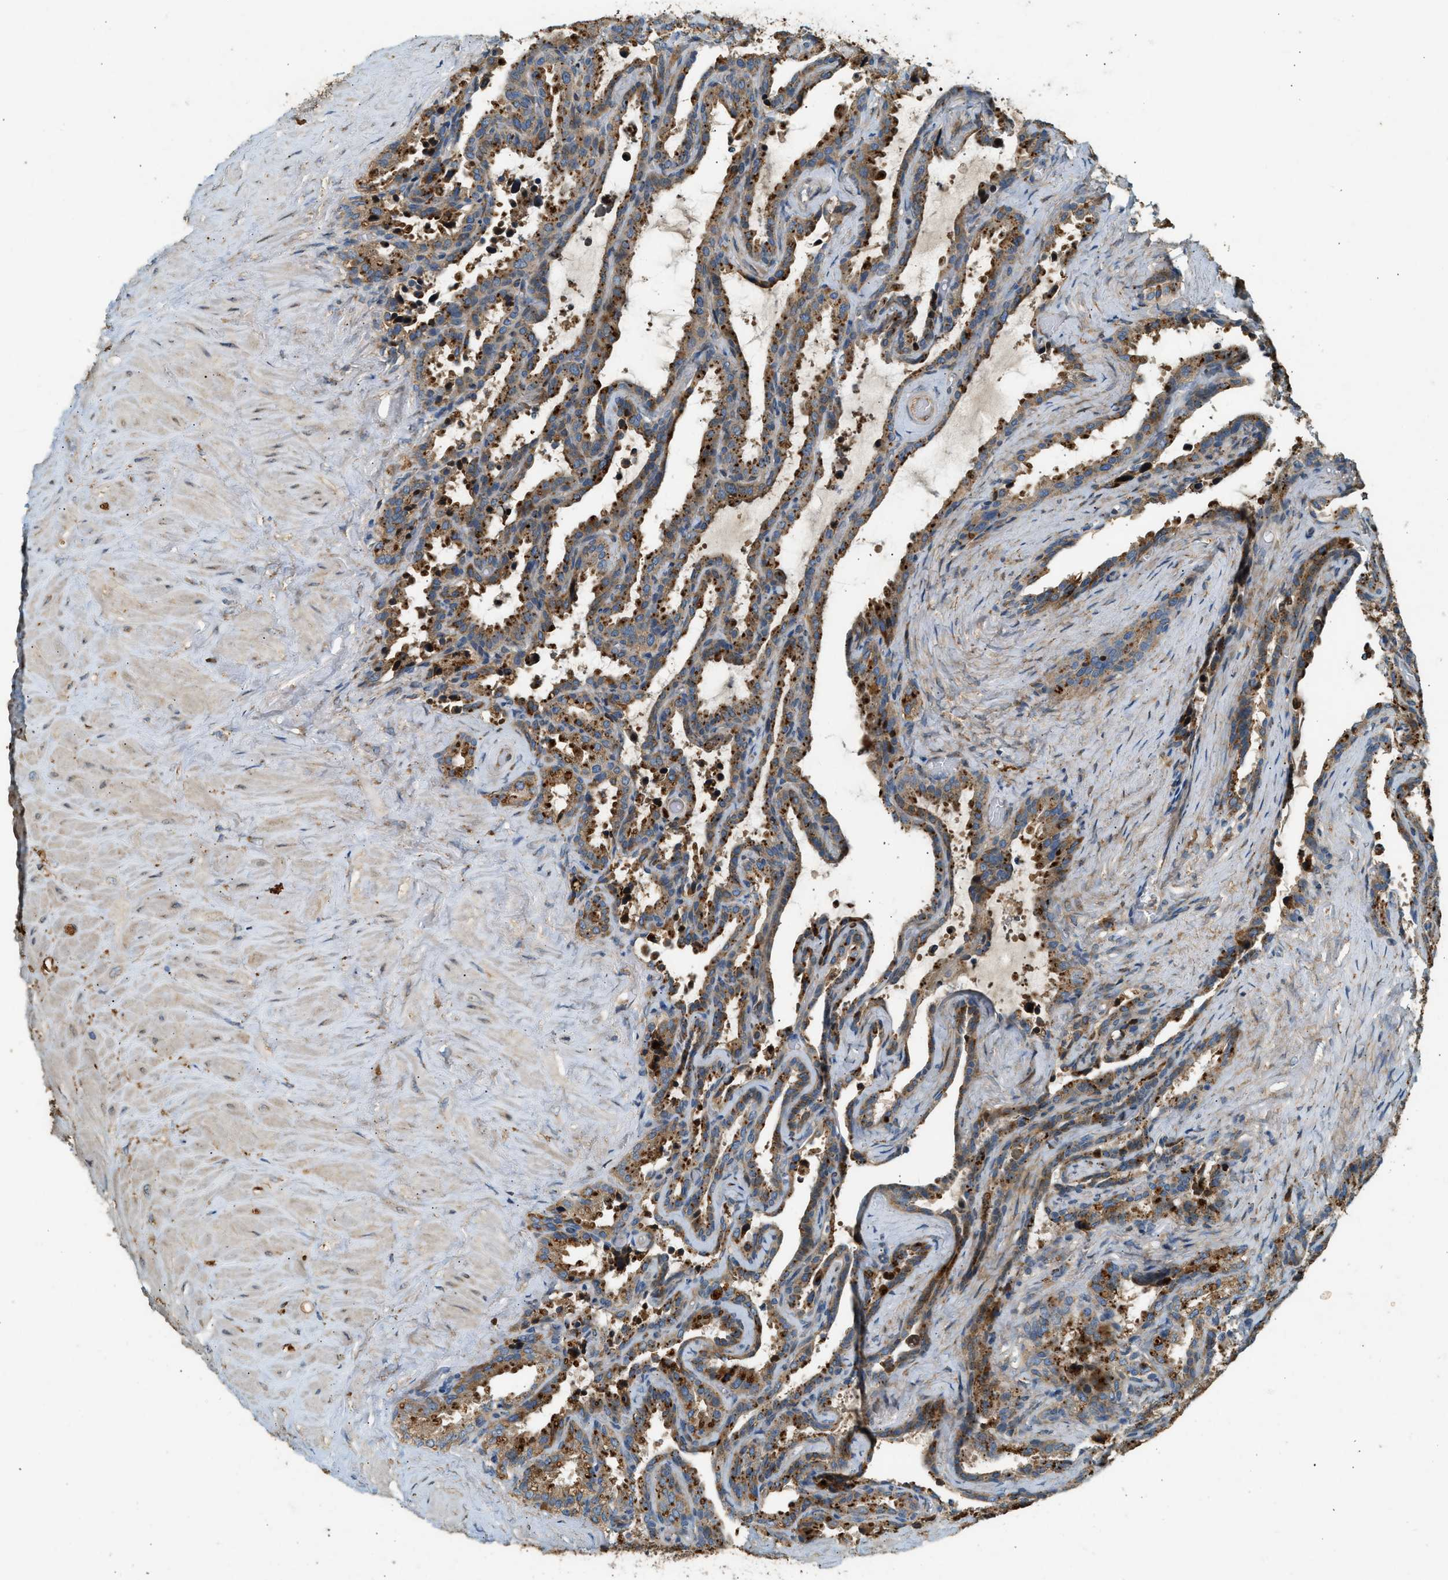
{"staining": {"intensity": "moderate", "quantity": ">75%", "location": "cytoplasmic/membranous"}, "tissue": "seminal vesicle", "cell_type": "Glandular cells", "image_type": "normal", "snomed": [{"axis": "morphology", "description": "Normal tissue, NOS"}, {"axis": "topography", "description": "Seminal veicle"}], "caption": "A medium amount of moderate cytoplasmic/membranous staining is present in about >75% of glandular cells in normal seminal vesicle.", "gene": "CTSB", "patient": {"sex": "male", "age": 46}}